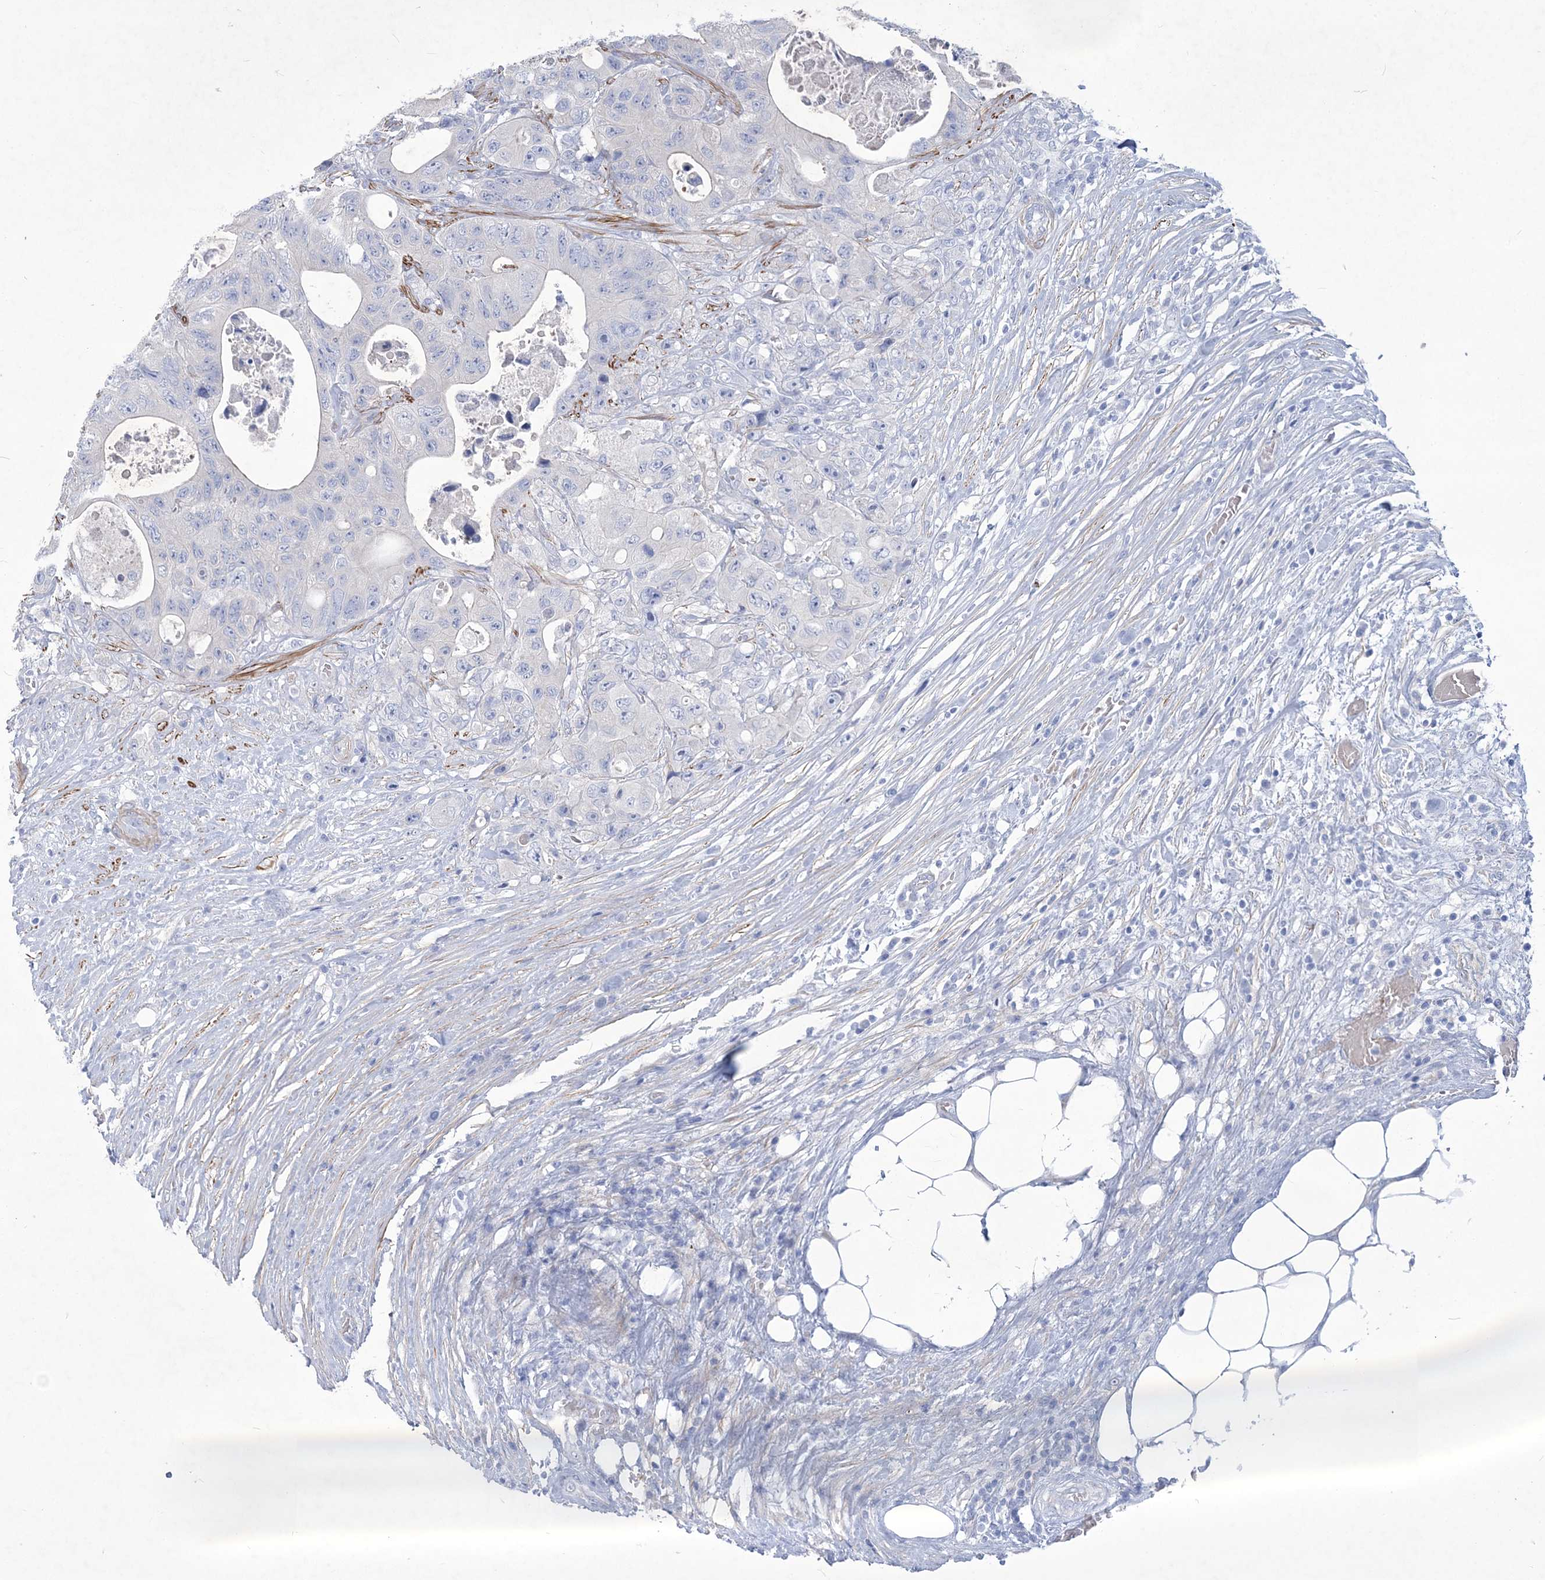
{"staining": {"intensity": "negative", "quantity": "none", "location": "none"}, "tissue": "colorectal cancer", "cell_type": "Tumor cells", "image_type": "cancer", "snomed": [{"axis": "morphology", "description": "Adenocarcinoma, NOS"}, {"axis": "topography", "description": "Colon"}], "caption": "Immunohistochemical staining of colorectal cancer shows no significant positivity in tumor cells.", "gene": "WDR74", "patient": {"sex": "female", "age": 46}}